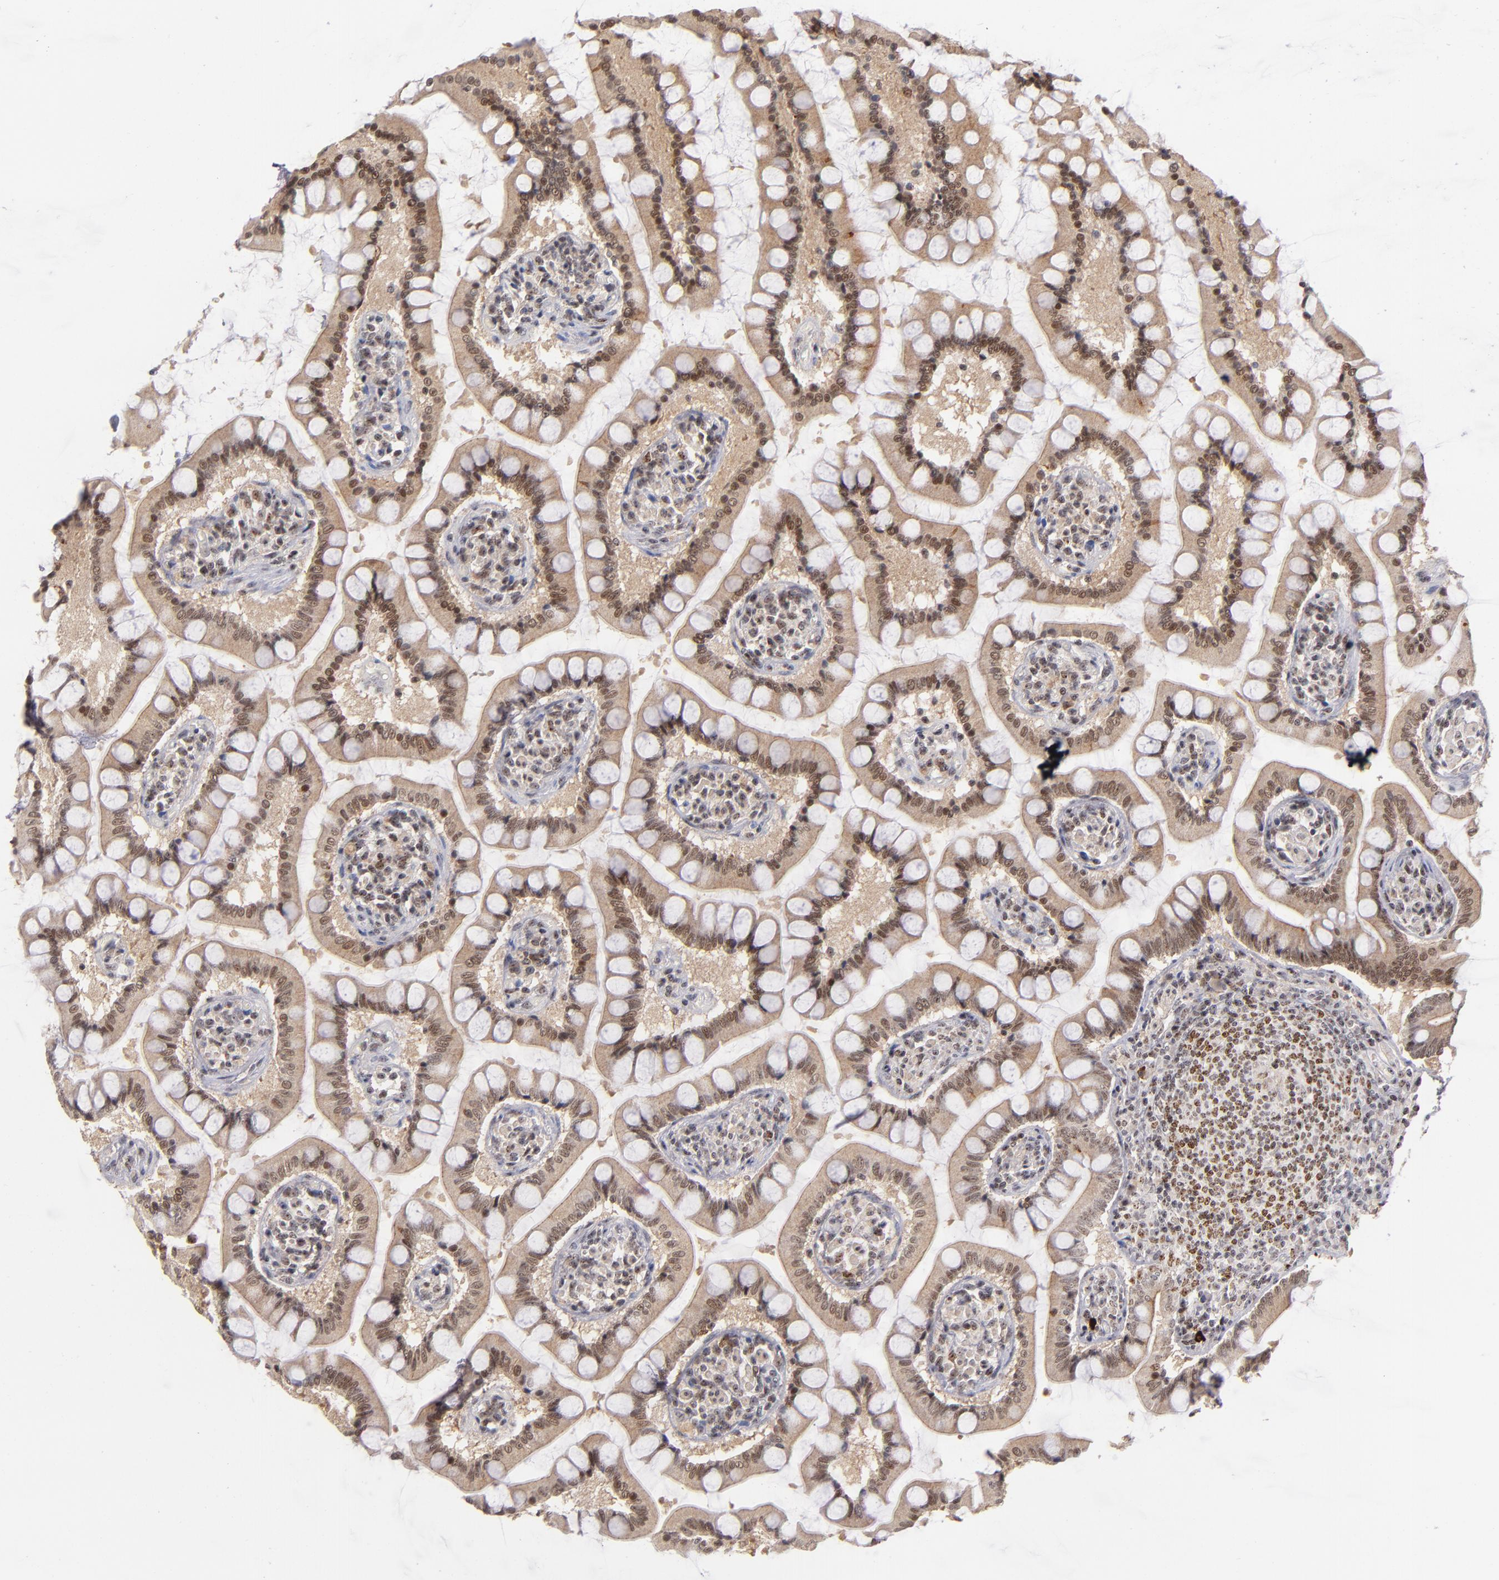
{"staining": {"intensity": "weak", "quantity": ">75%", "location": "cytoplasmic/membranous,nuclear"}, "tissue": "small intestine", "cell_type": "Glandular cells", "image_type": "normal", "snomed": [{"axis": "morphology", "description": "Normal tissue, NOS"}, {"axis": "topography", "description": "Small intestine"}], "caption": "A brown stain shows weak cytoplasmic/membranous,nuclear positivity of a protein in glandular cells of unremarkable human small intestine.", "gene": "PCNX4", "patient": {"sex": "male", "age": 41}}